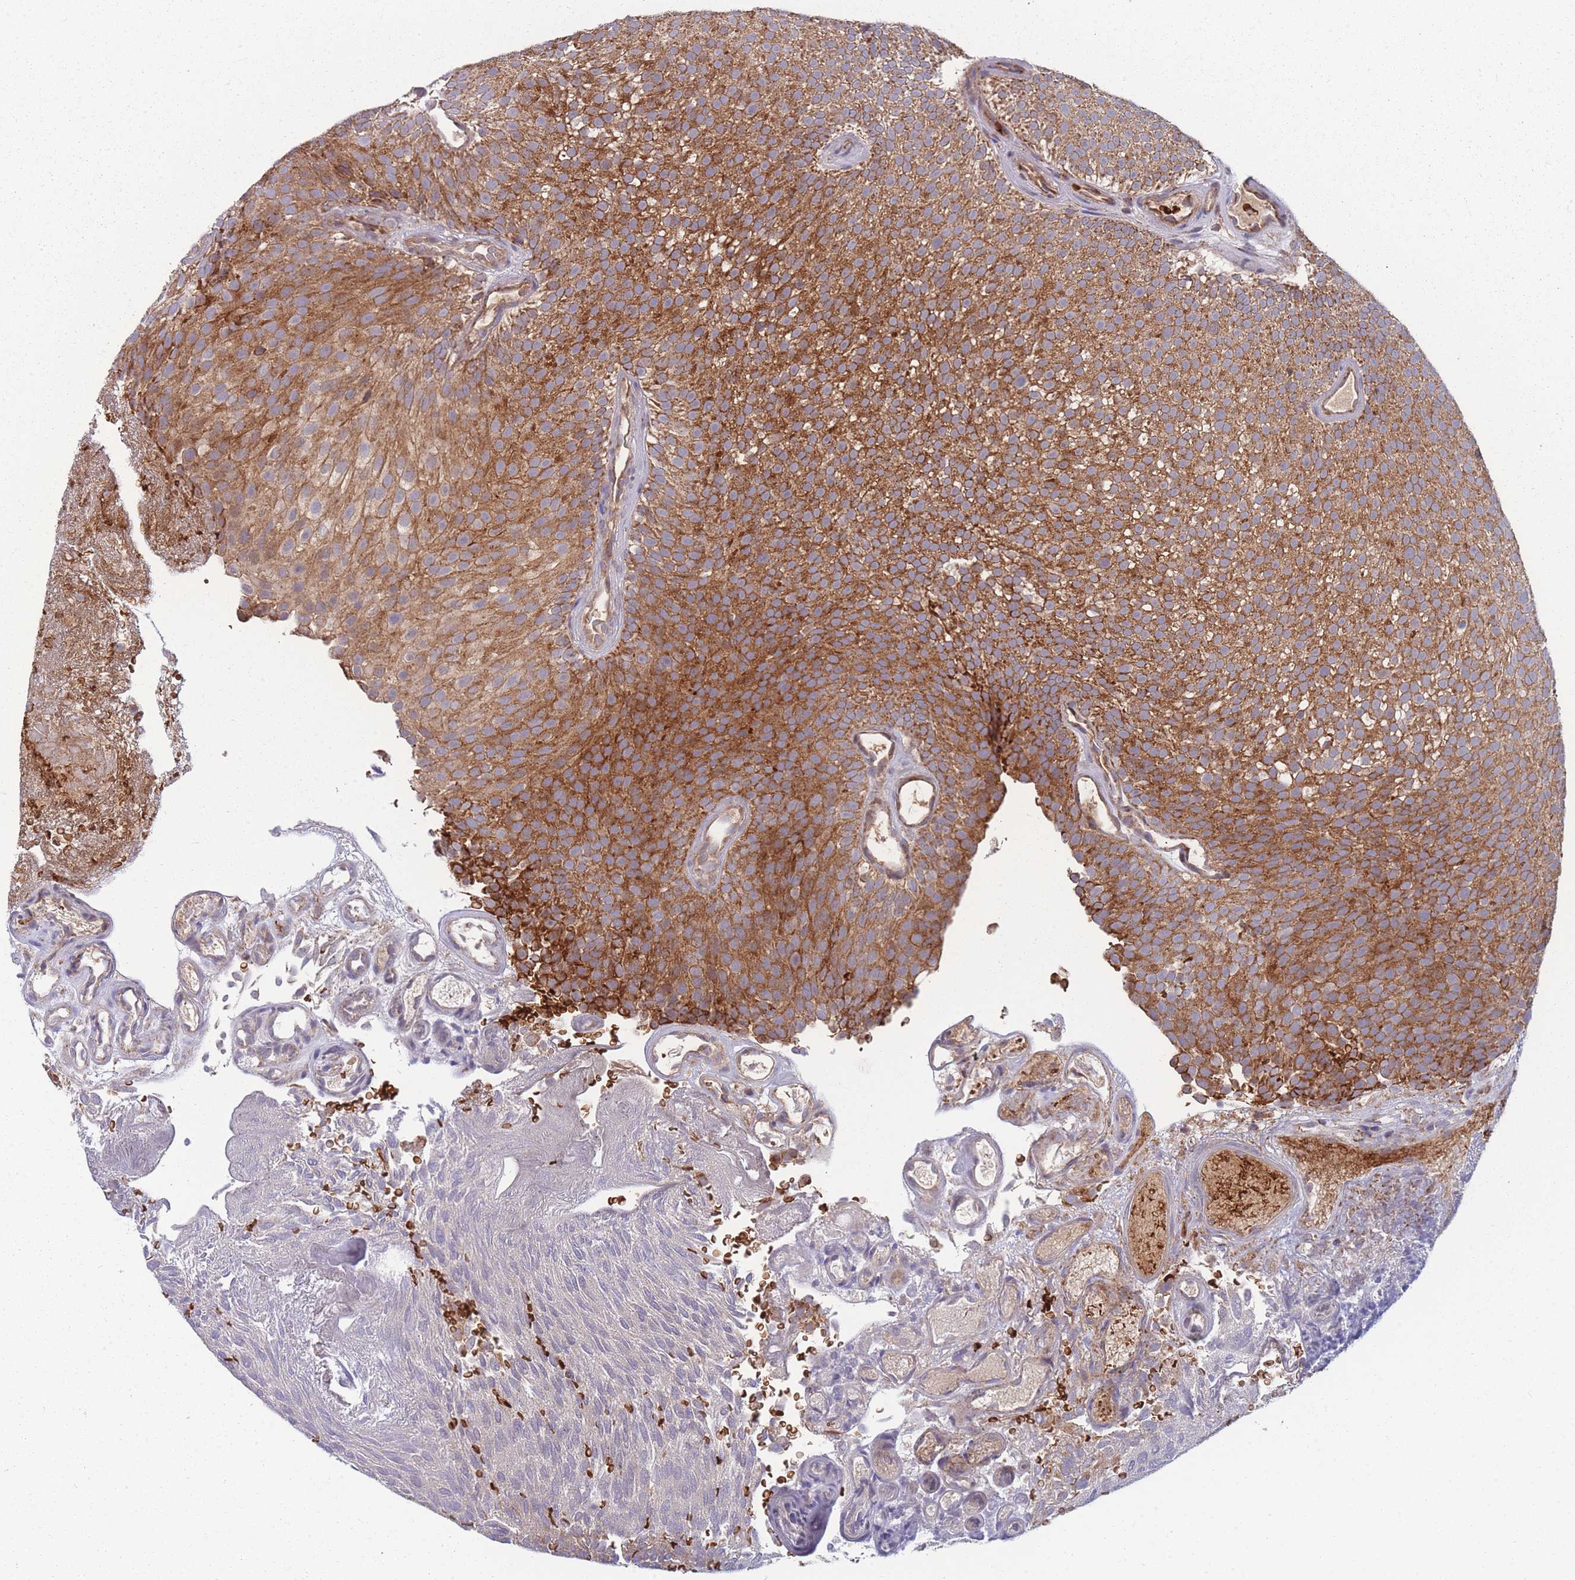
{"staining": {"intensity": "strong", "quantity": ">75%", "location": "cytoplasmic/membranous"}, "tissue": "urothelial cancer", "cell_type": "Tumor cells", "image_type": "cancer", "snomed": [{"axis": "morphology", "description": "Urothelial carcinoma, Low grade"}, {"axis": "topography", "description": "Urinary bladder"}], "caption": "The image displays a brown stain indicating the presence of a protein in the cytoplasmic/membranous of tumor cells in low-grade urothelial carcinoma.", "gene": "SLC35B4", "patient": {"sex": "male", "age": 78}}